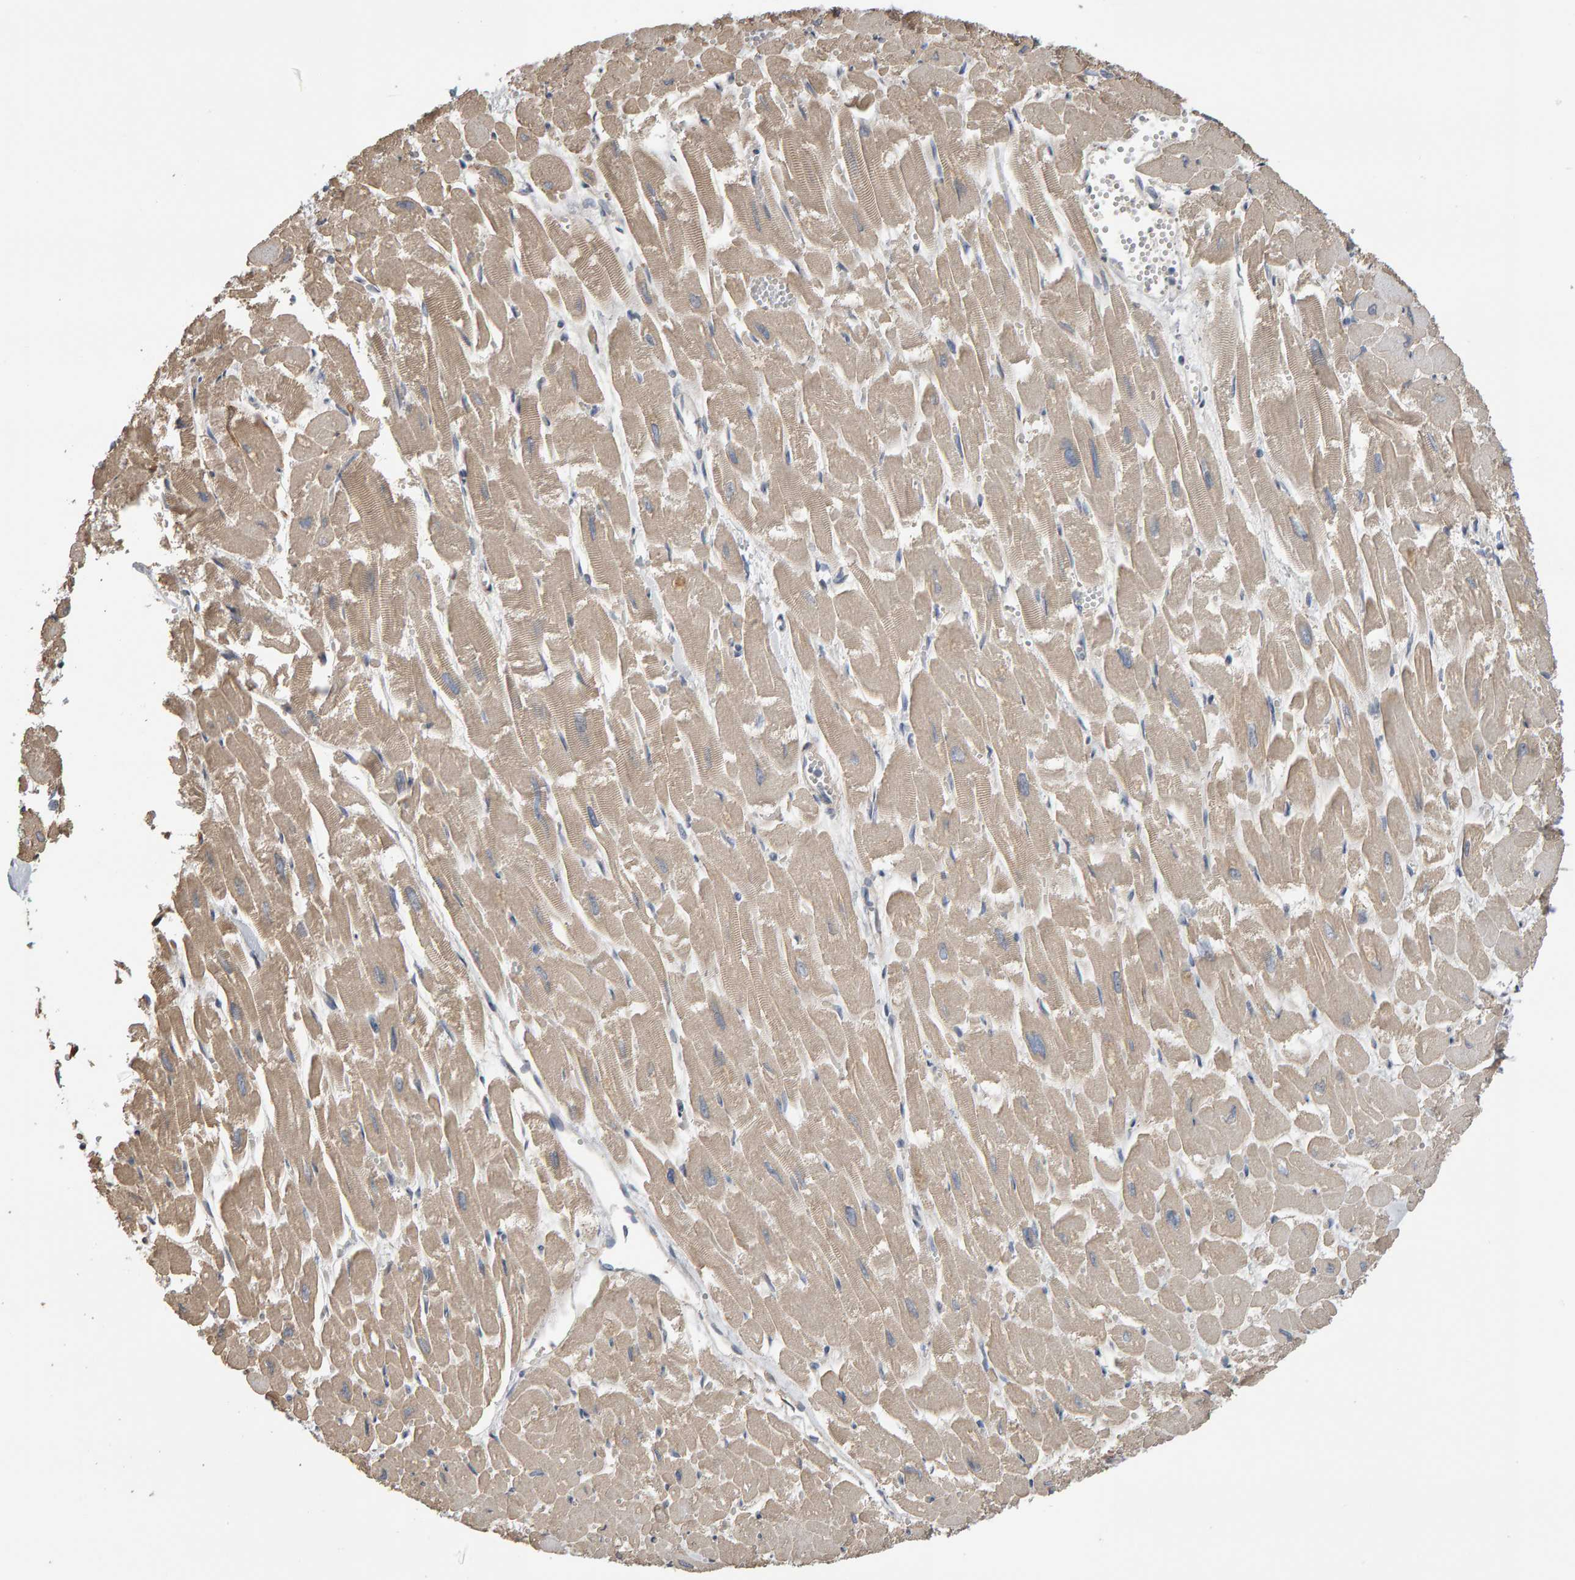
{"staining": {"intensity": "moderate", "quantity": ">75%", "location": "cytoplasmic/membranous"}, "tissue": "heart muscle", "cell_type": "Cardiomyocytes", "image_type": "normal", "snomed": [{"axis": "morphology", "description": "Normal tissue, NOS"}, {"axis": "topography", "description": "Heart"}], "caption": "Moderate cytoplasmic/membranous protein staining is present in about >75% of cardiomyocytes in heart muscle. (DAB (3,3'-diaminobenzidine) IHC, brown staining for protein, blue staining for nuclei).", "gene": "COASY", "patient": {"sex": "male", "age": 54}}